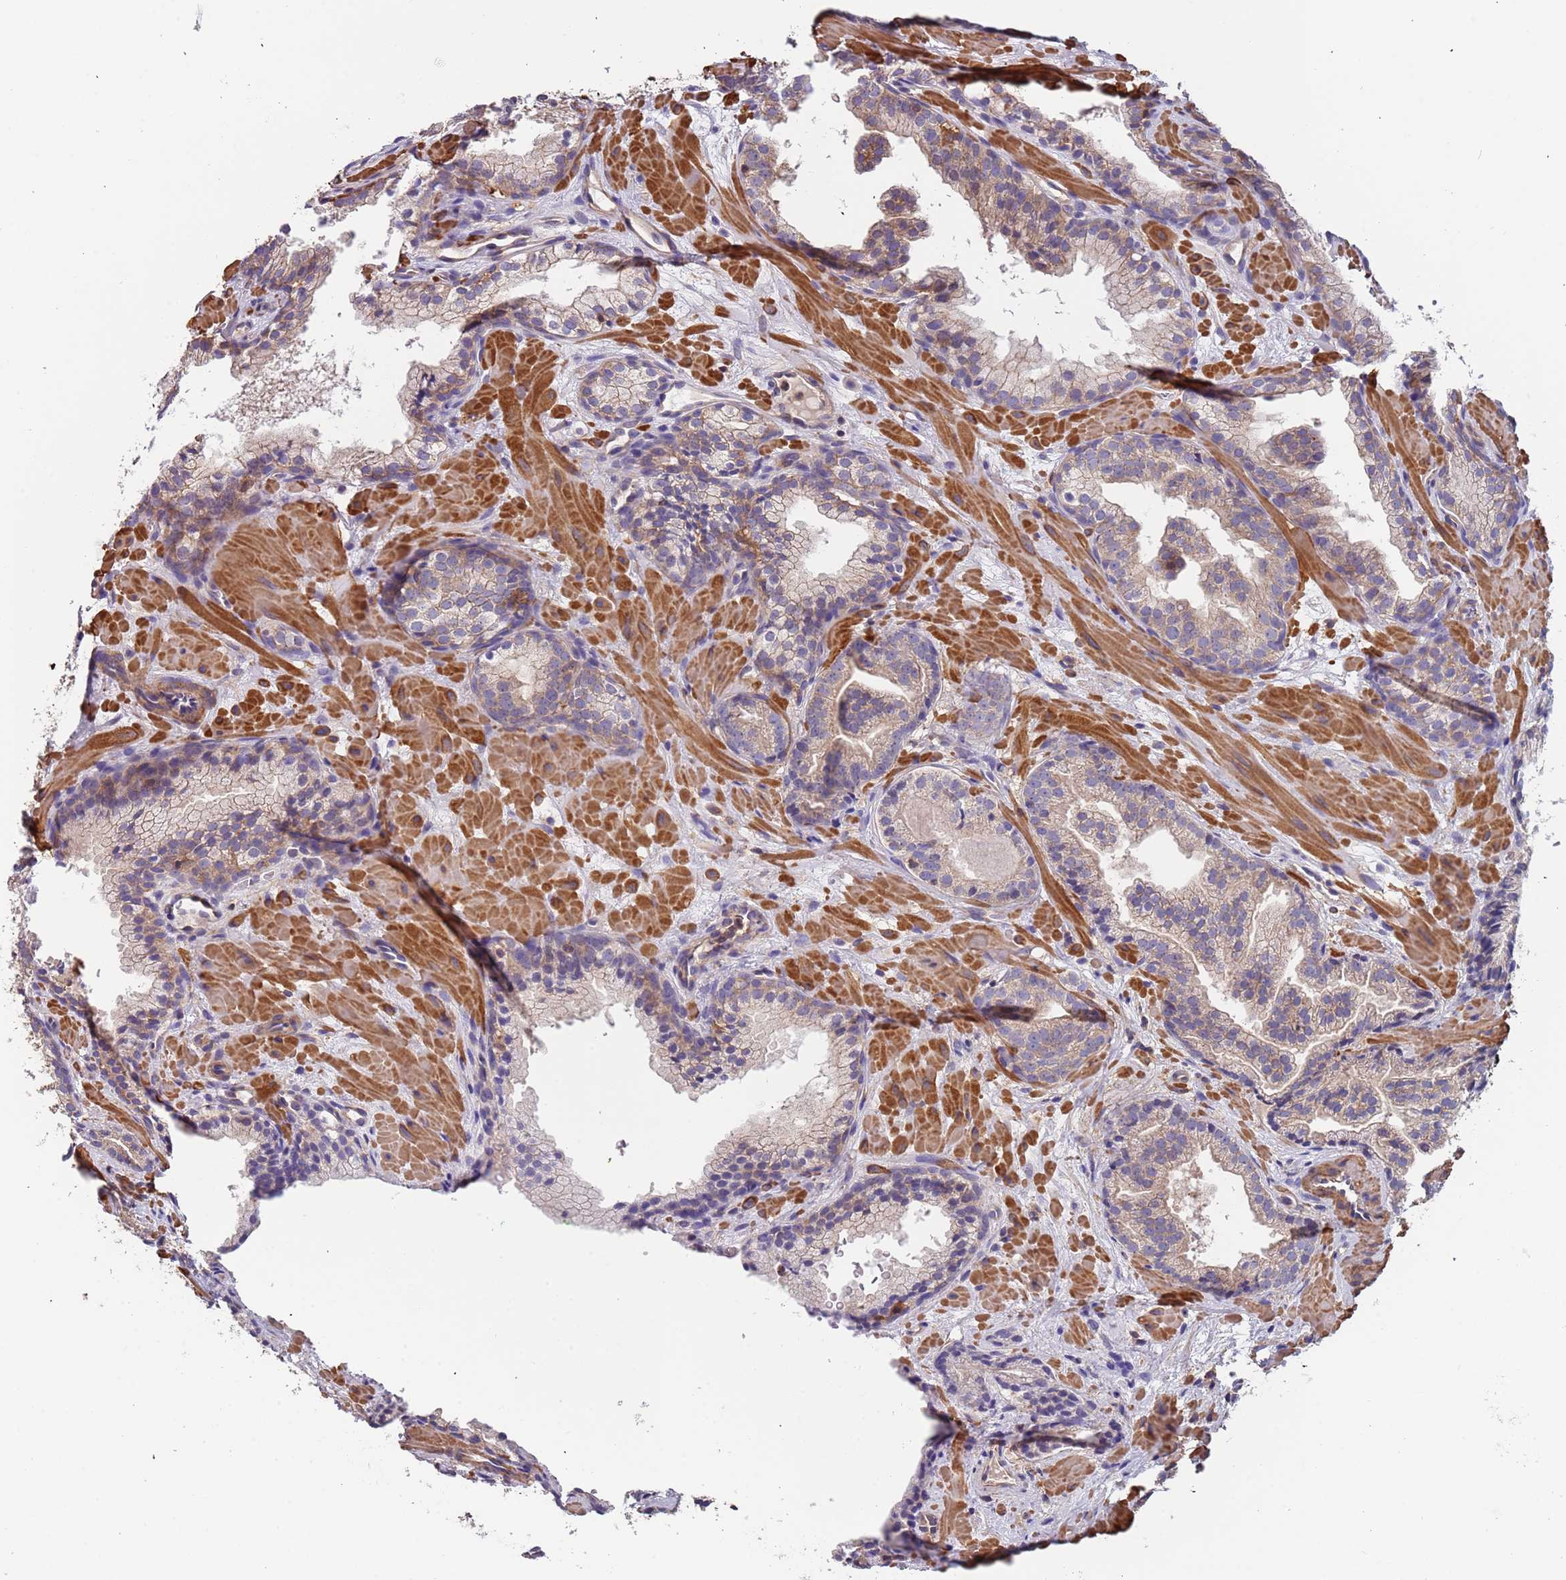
{"staining": {"intensity": "weak", "quantity": "25%-75%", "location": "cytoplasmic/membranous"}, "tissue": "prostate cancer", "cell_type": "Tumor cells", "image_type": "cancer", "snomed": [{"axis": "morphology", "description": "Adenocarcinoma, High grade"}, {"axis": "topography", "description": "Prostate"}], "caption": "A high-resolution micrograph shows immunohistochemistry staining of prostate adenocarcinoma (high-grade), which exhibits weak cytoplasmic/membranous positivity in approximately 25%-75% of tumor cells.", "gene": "SYT4", "patient": {"sex": "male", "age": 60}}